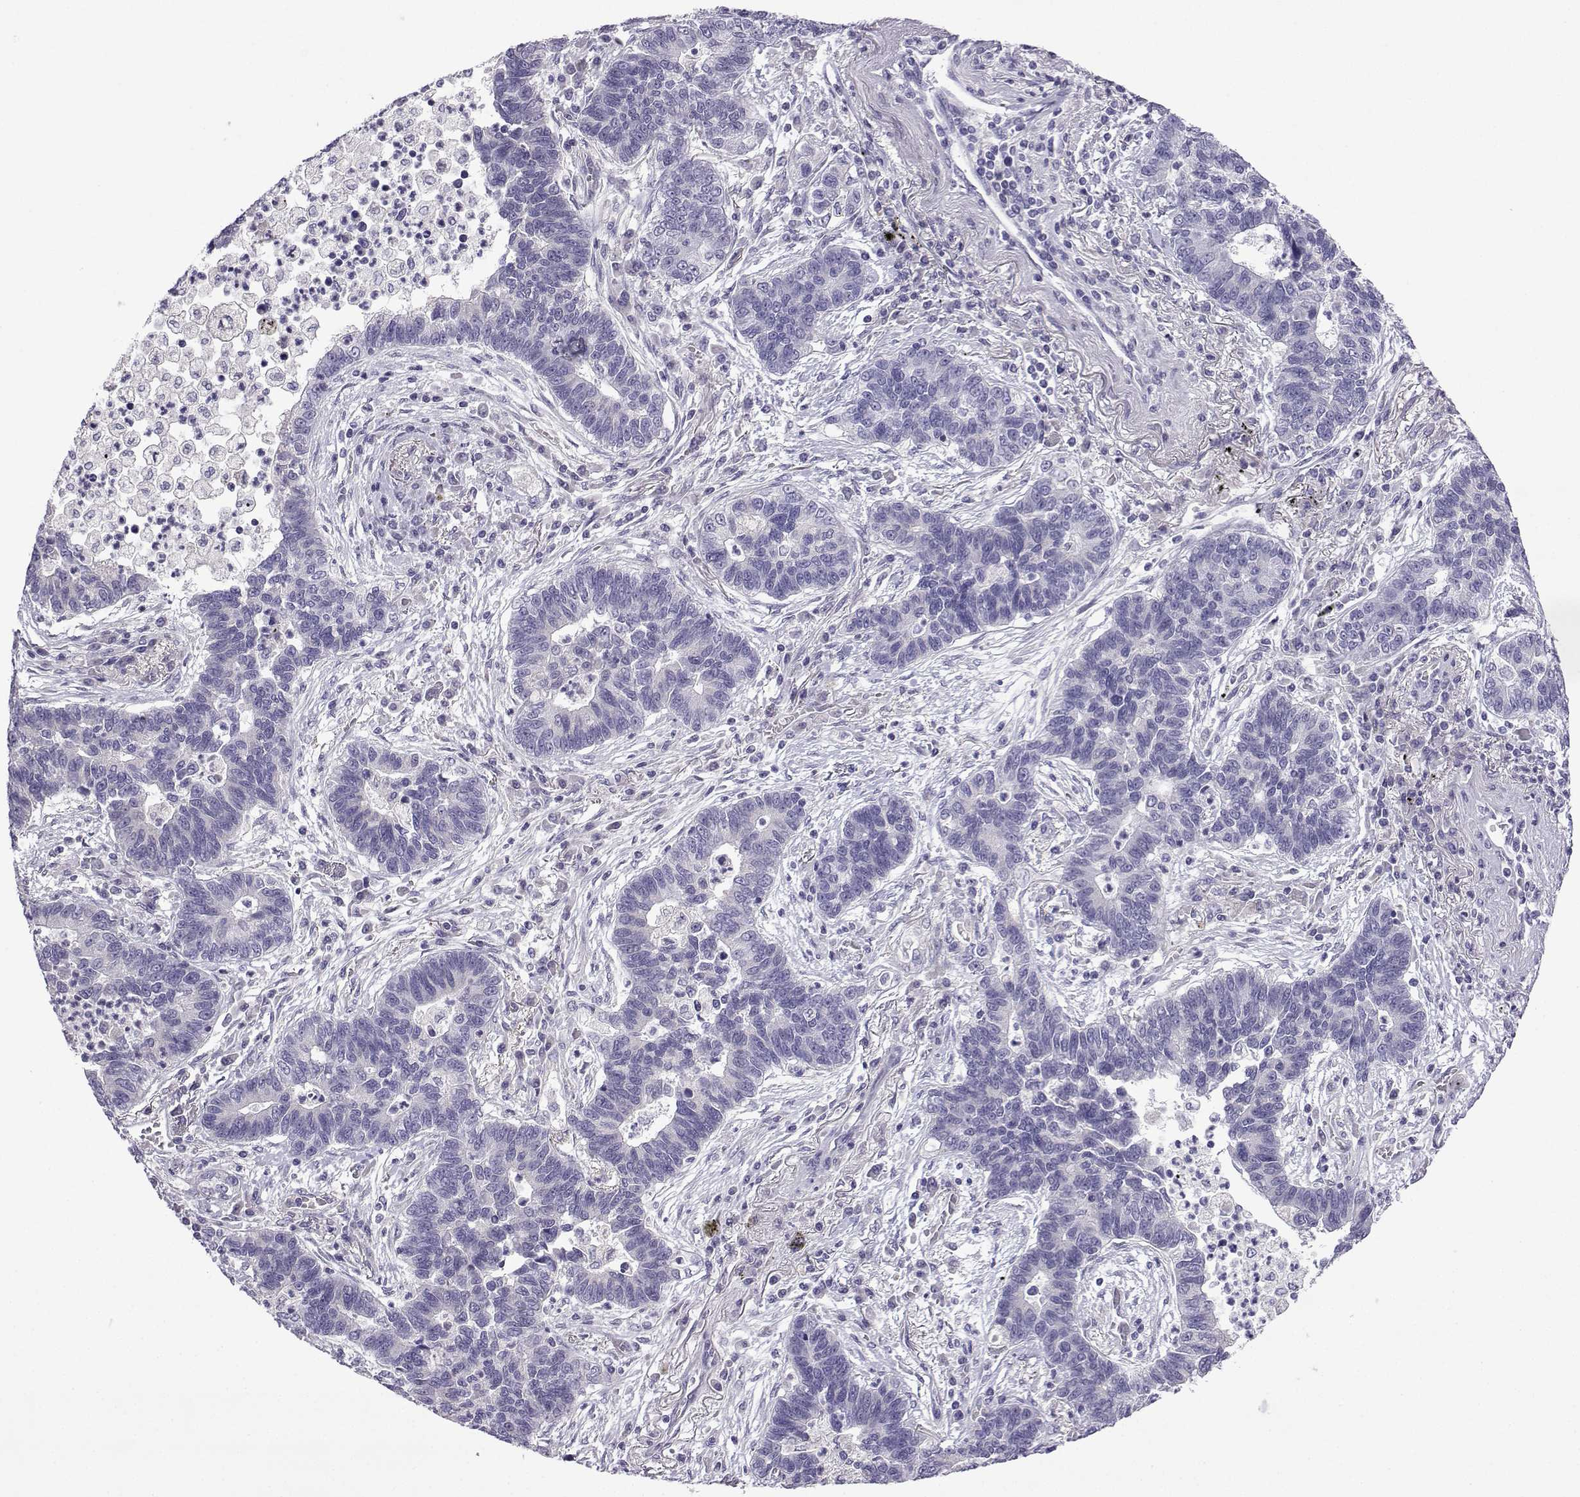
{"staining": {"intensity": "negative", "quantity": "none", "location": "none"}, "tissue": "lung cancer", "cell_type": "Tumor cells", "image_type": "cancer", "snomed": [{"axis": "morphology", "description": "Adenocarcinoma, NOS"}, {"axis": "topography", "description": "Lung"}], "caption": "High magnification brightfield microscopy of adenocarcinoma (lung) stained with DAB (3,3'-diaminobenzidine) (brown) and counterstained with hematoxylin (blue): tumor cells show no significant positivity.", "gene": "SPACA7", "patient": {"sex": "female", "age": 57}}